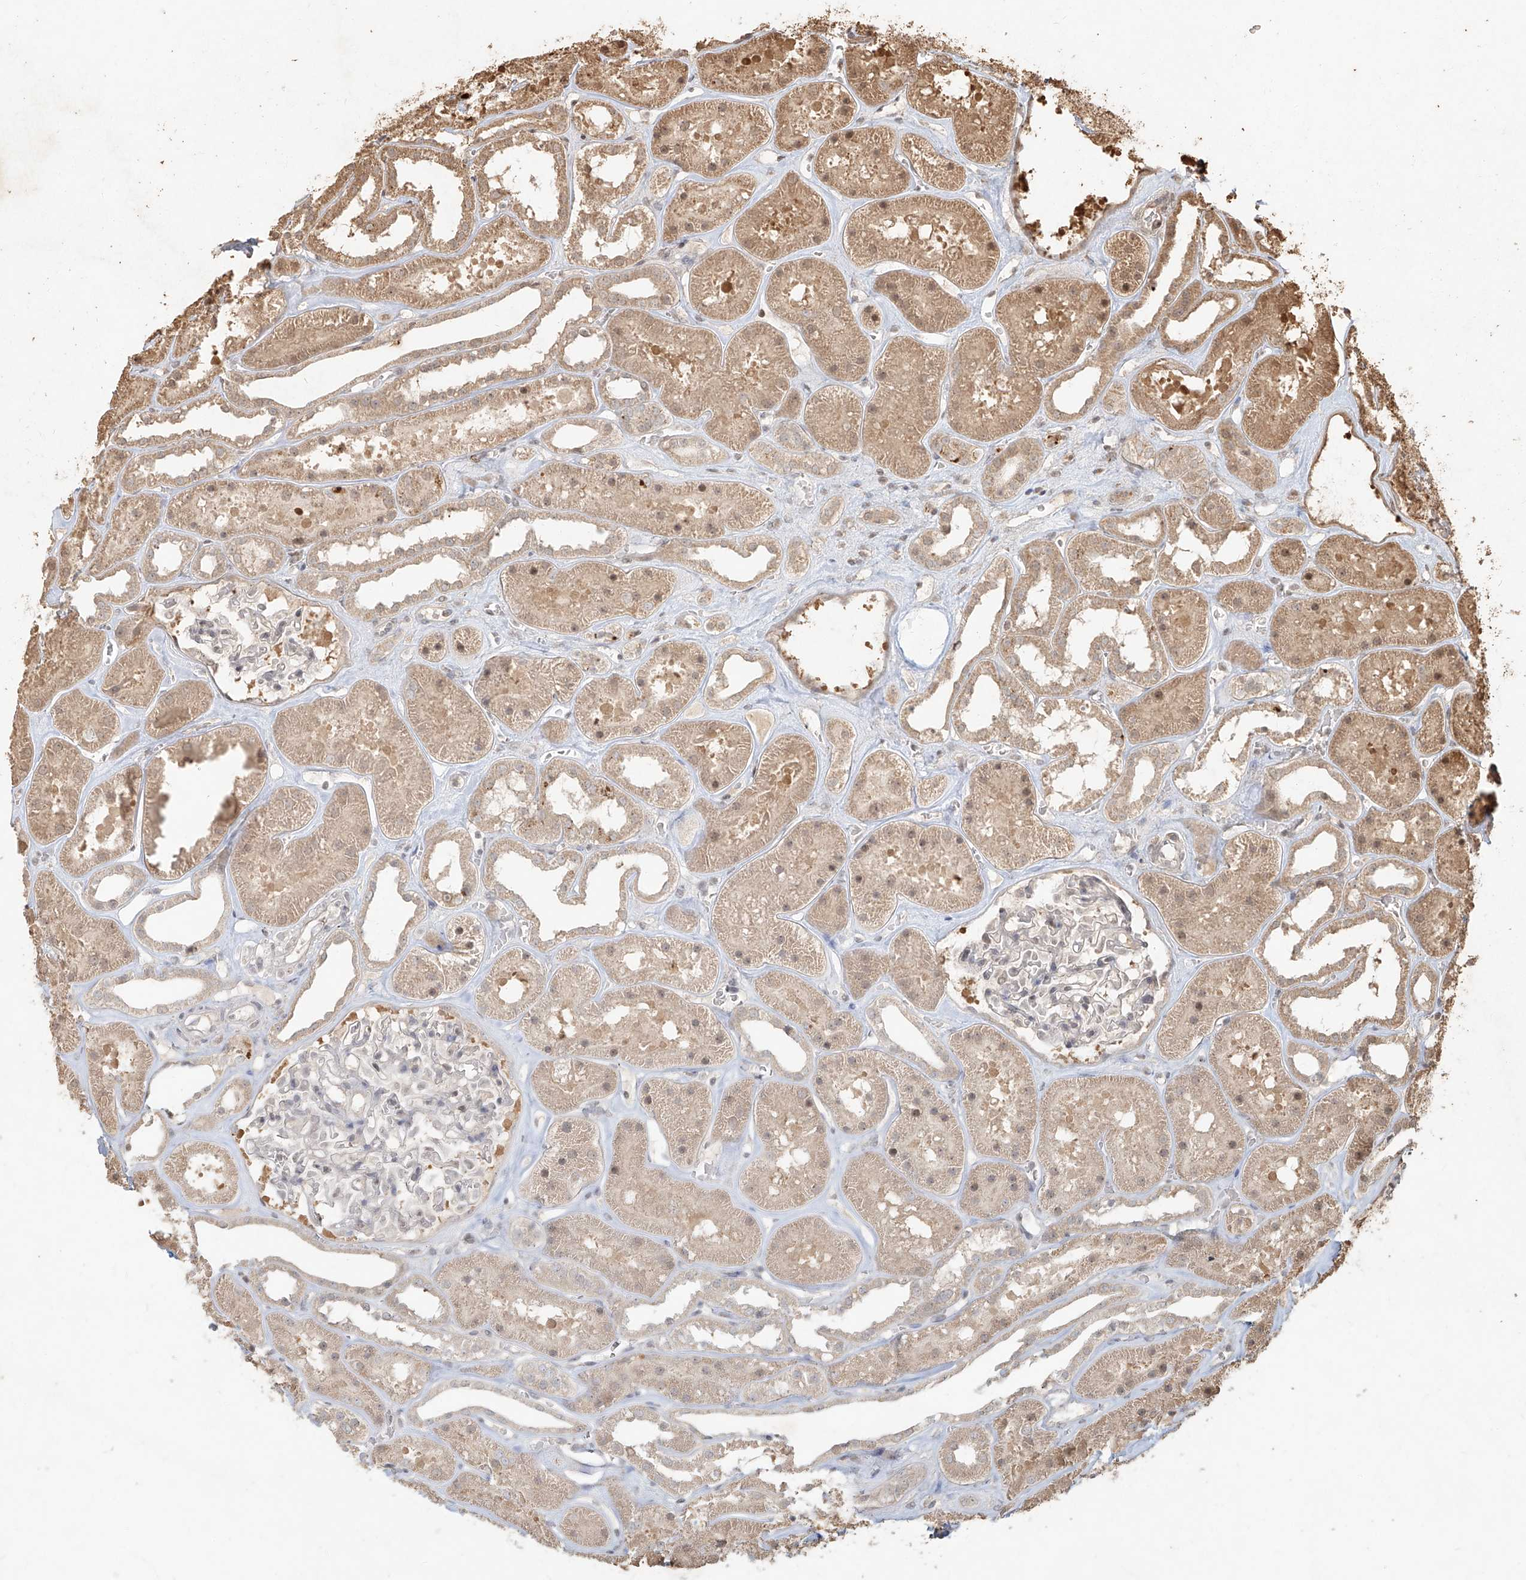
{"staining": {"intensity": "weak", "quantity": "25%-75%", "location": "nuclear"}, "tissue": "kidney", "cell_type": "Cells in glomeruli", "image_type": "normal", "snomed": [{"axis": "morphology", "description": "Normal tissue, NOS"}, {"axis": "topography", "description": "Kidney"}], "caption": "Immunohistochemistry histopathology image of unremarkable kidney stained for a protein (brown), which reveals low levels of weak nuclear staining in approximately 25%-75% of cells in glomeruli.", "gene": "UBE2K", "patient": {"sex": "female", "age": 41}}